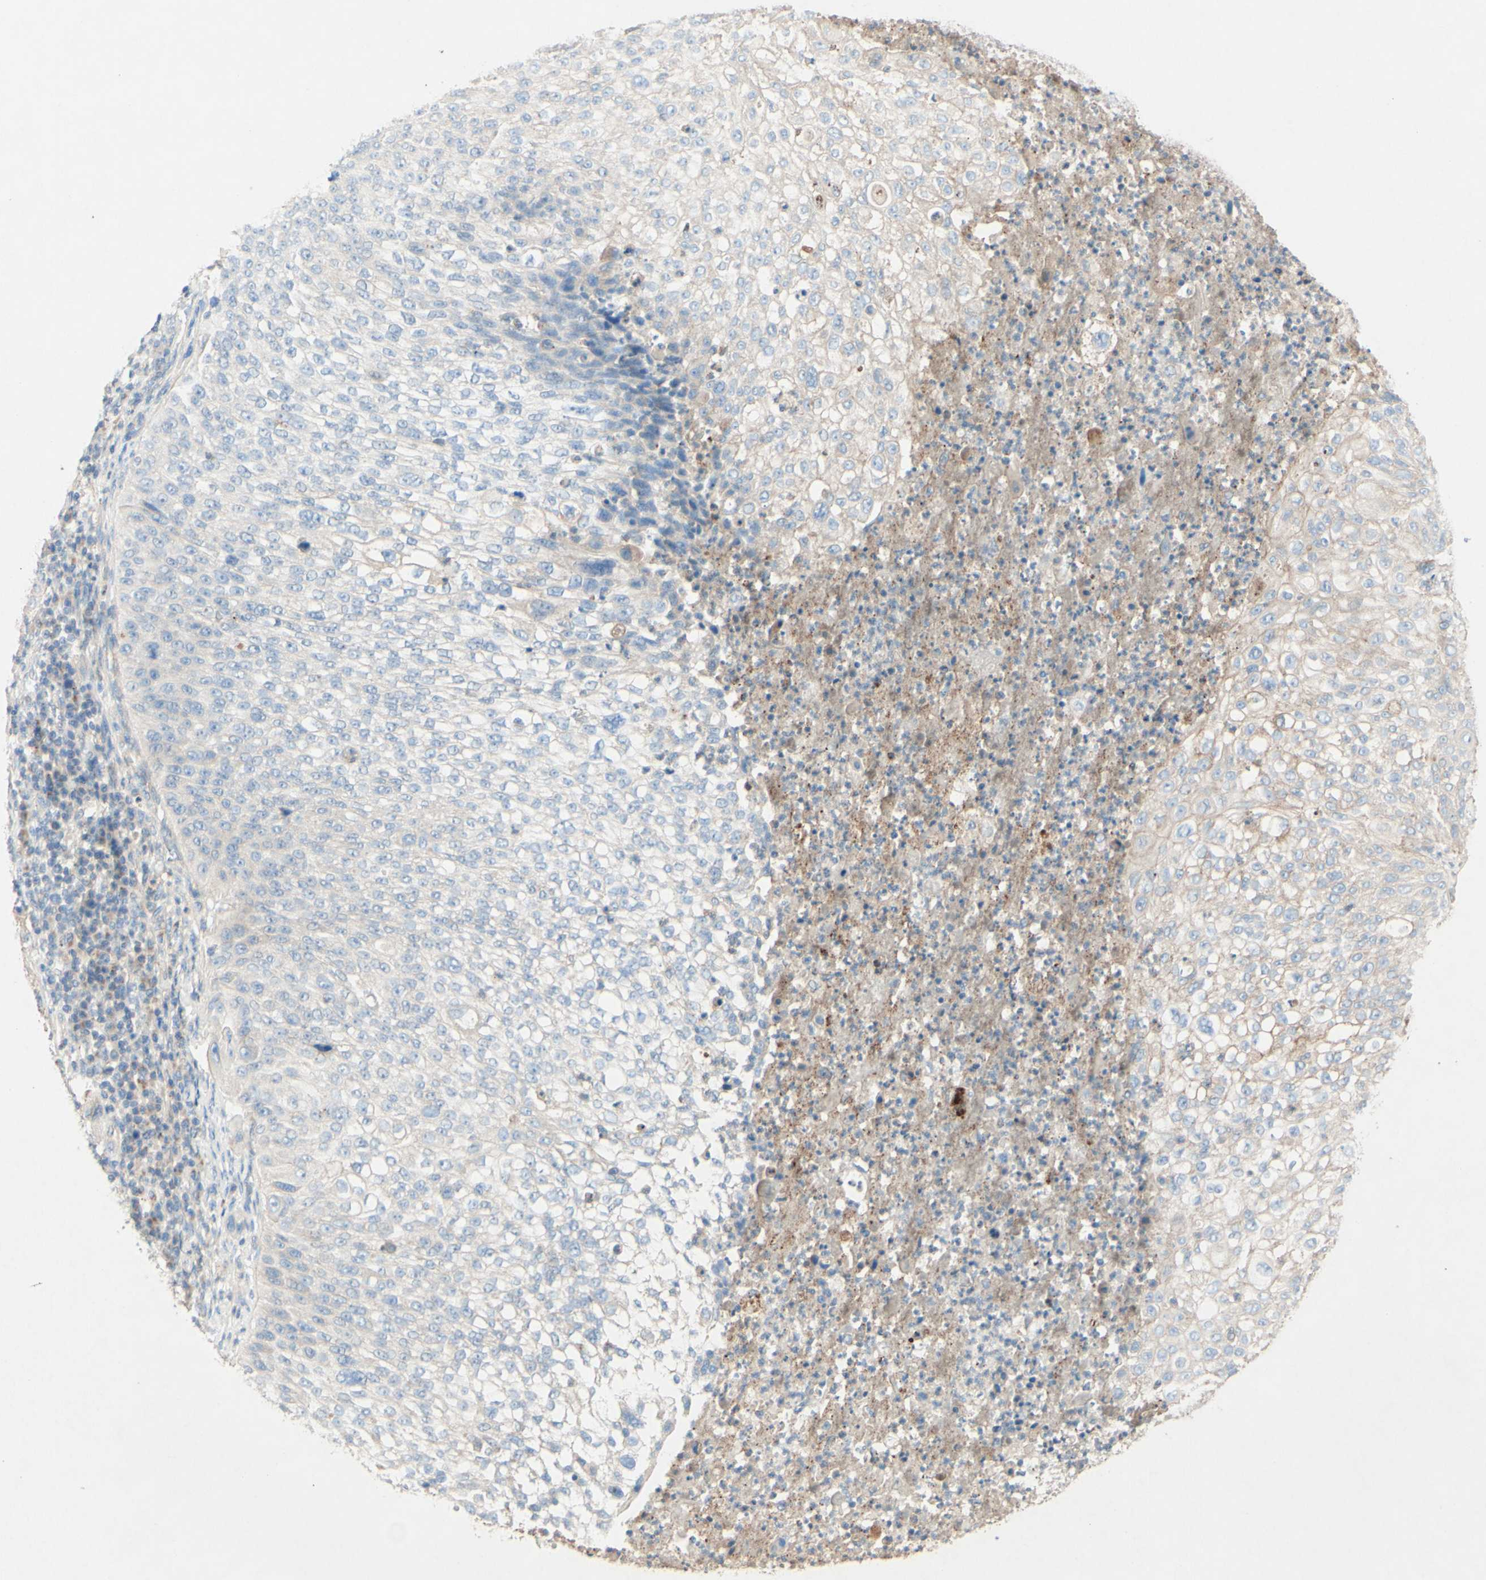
{"staining": {"intensity": "weak", "quantity": "25%-75%", "location": "cytoplasmic/membranous"}, "tissue": "lung cancer", "cell_type": "Tumor cells", "image_type": "cancer", "snomed": [{"axis": "morphology", "description": "Inflammation, NOS"}, {"axis": "morphology", "description": "Squamous cell carcinoma, NOS"}, {"axis": "topography", "description": "Lymph node"}, {"axis": "topography", "description": "Soft tissue"}, {"axis": "topography", "description": "Lung"}], "caption": "Approximately 25%-75% of tumor cells in squamous cell carcinoma (lung) display weak cytoplasmic/membranous protein expression as visualized by brown immunohistochemical staining.", "gene": "MTM1", "patient": {"sex": "male", "age": 66}}